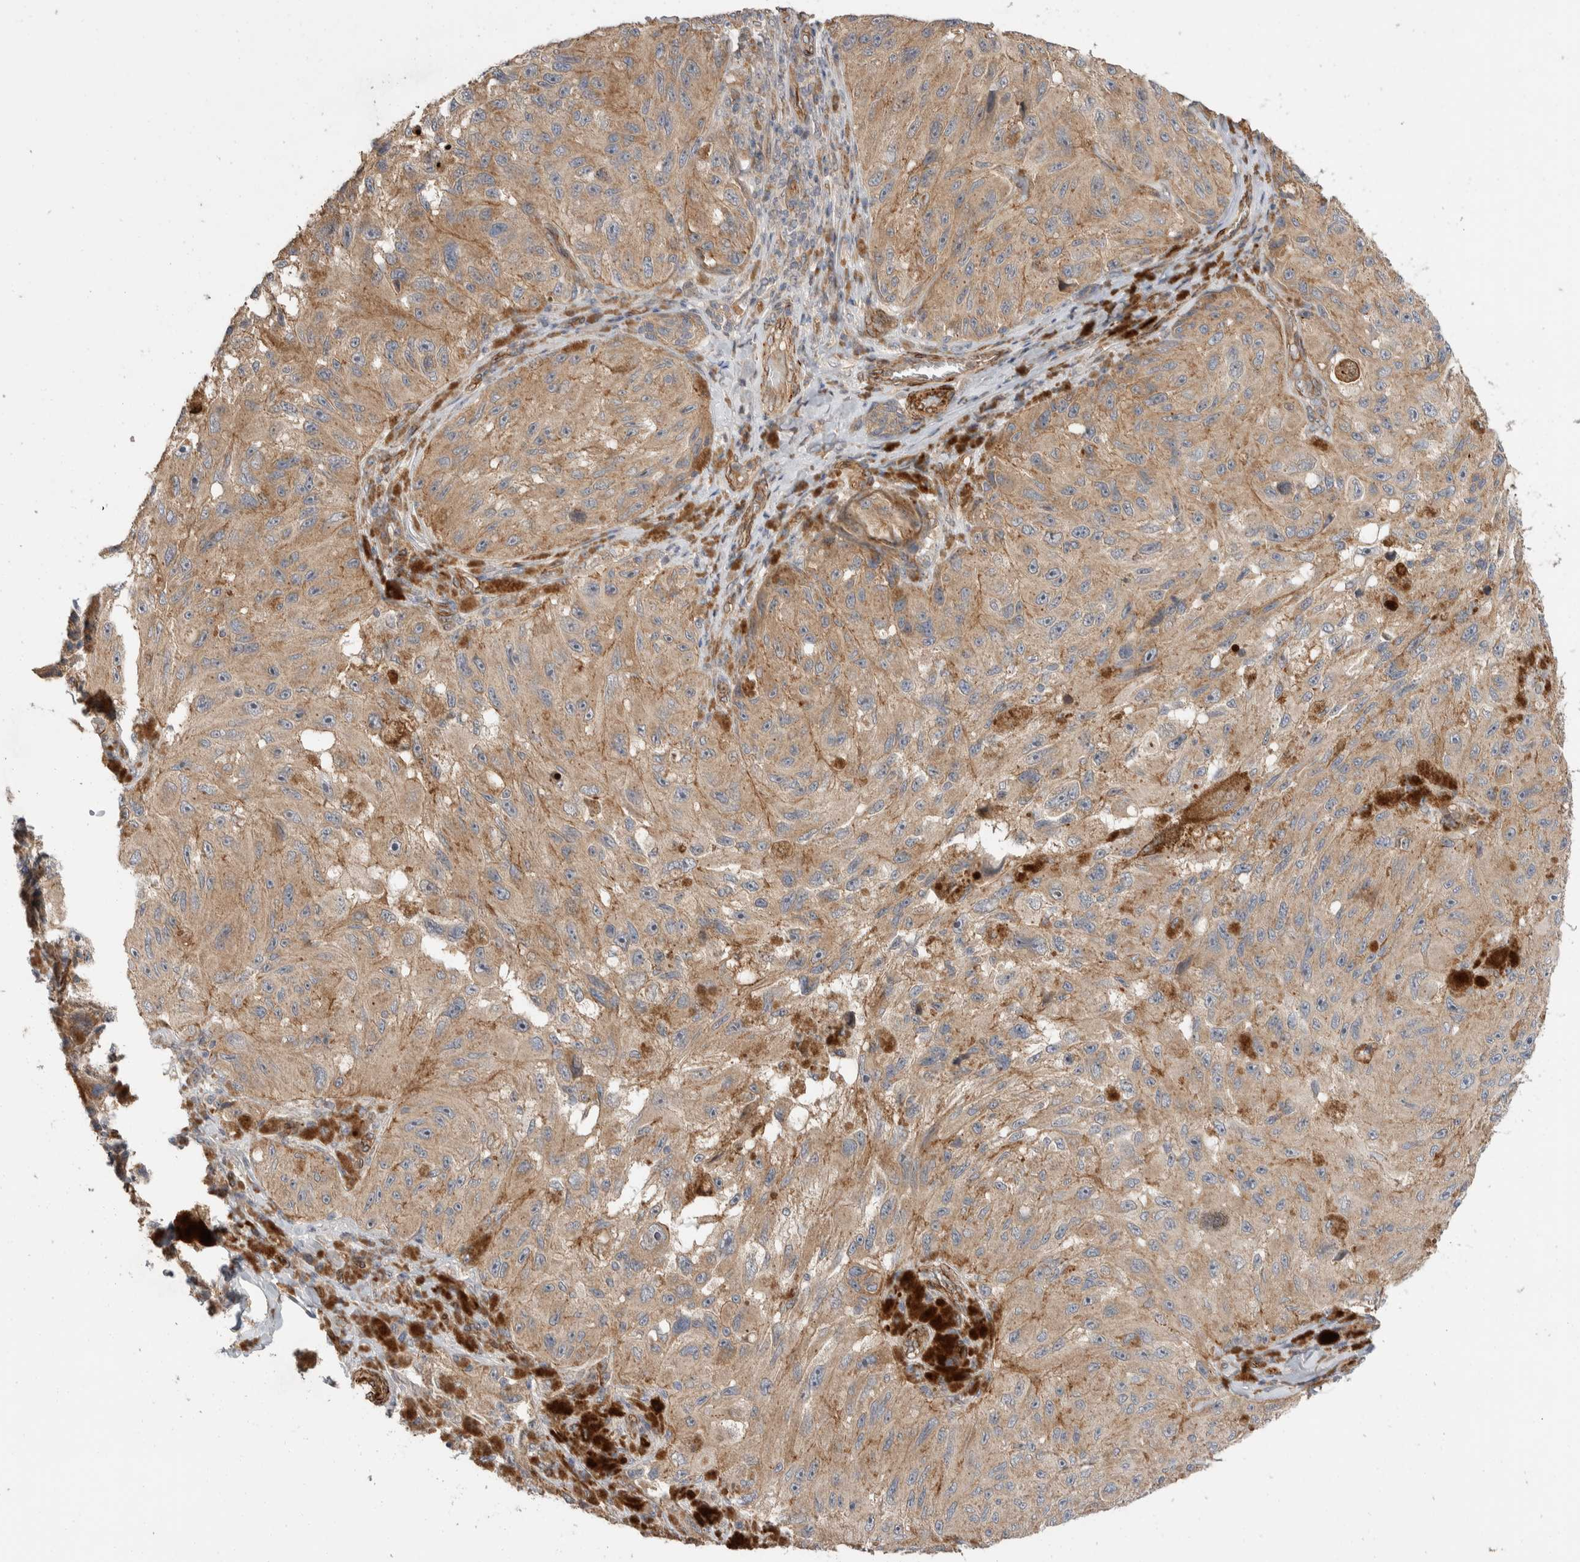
{"staining": {"intensity": "moderate", "quantity": ">75%", "location": "cytoplasmic/membranous"}, "tissue": "melanoma", "cell_type": "Tumor cells", "image_type": "cancer", "snomed": [{"axis": "morphology", "description": "Malignant melanoma, NOS"}, {"axis": "topography", "description": "Skin"}], "caption": "Protein analysis of malignant melanoma tissue demonstrates moderate cytoplasmic/membranous positivity in about >75% of tumor cells. The staining was performed using DAB (3,3'-diaminobenzidine), with brown indicating positive protein expression. Nuclei are stained blue with hematoxylin.", "gene": "ERC1", "patient": {"sex": "female", "age": 73}}